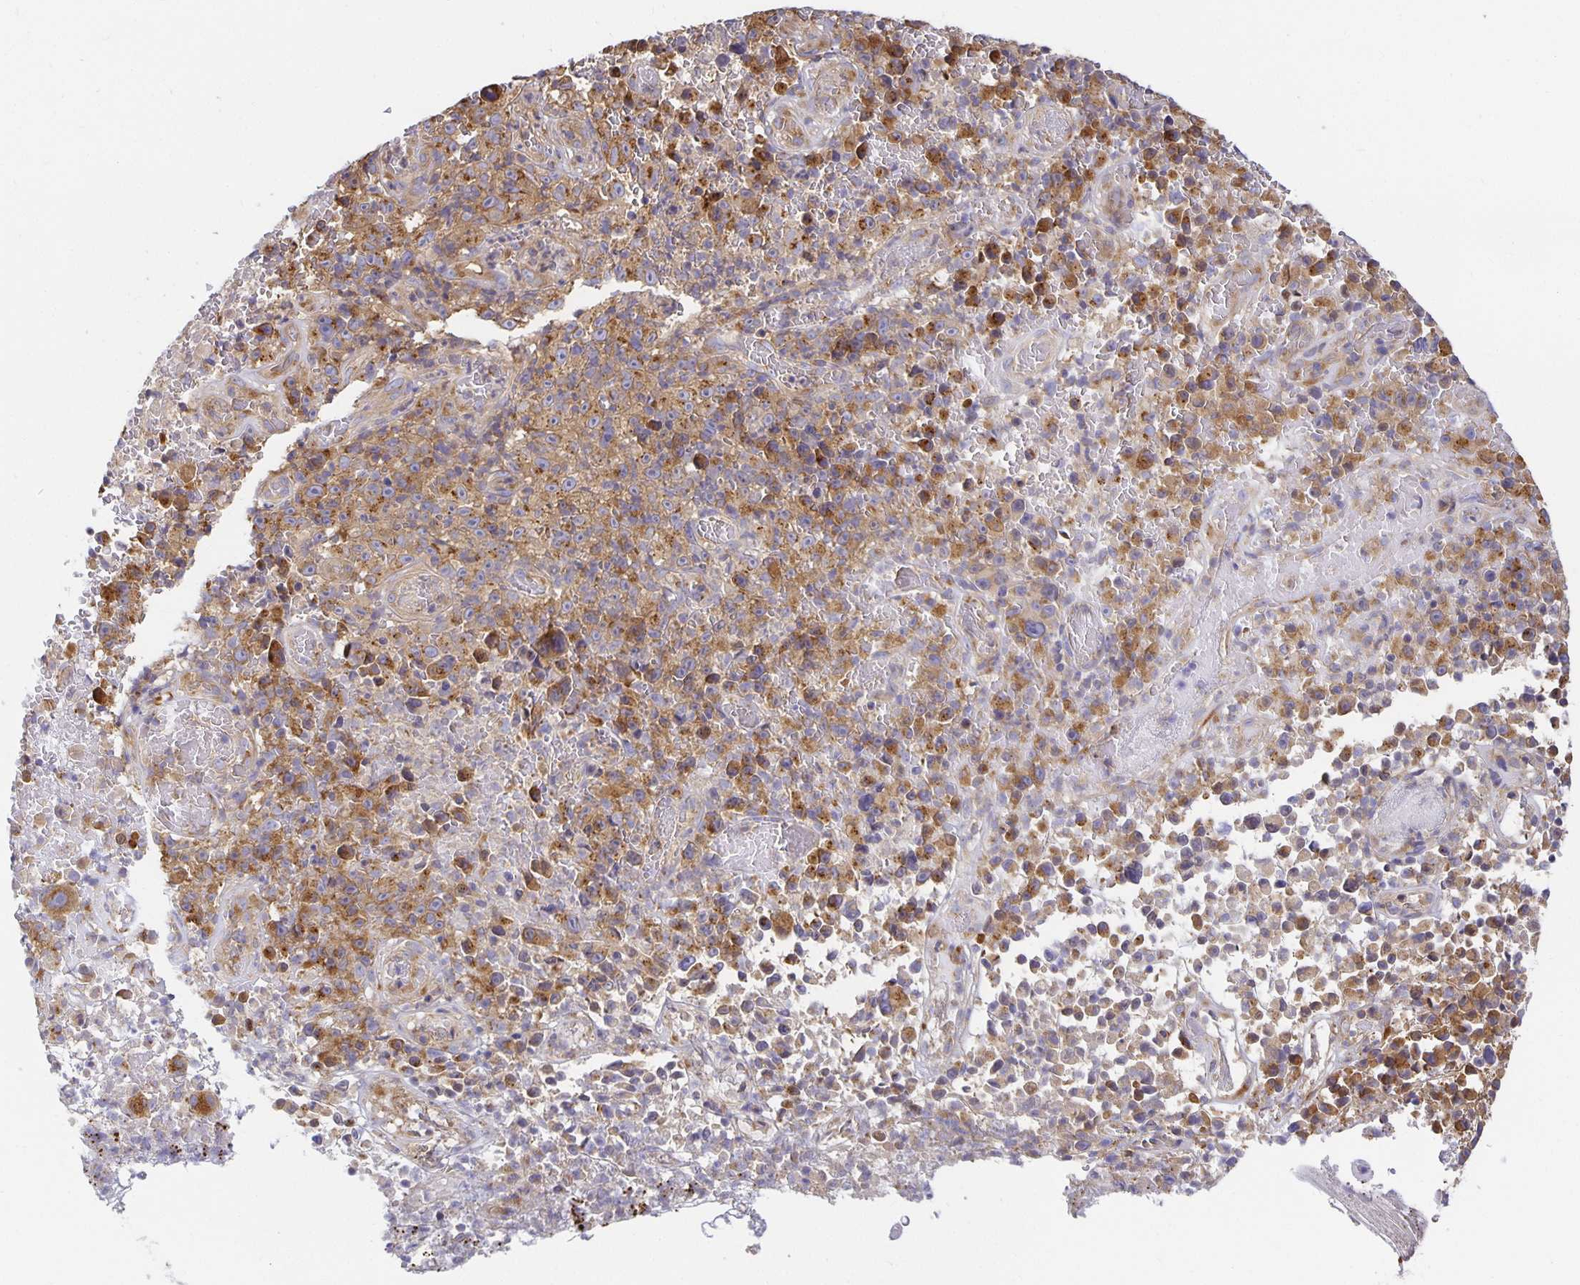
{"staining": {"intensity": "moderate", "quantity": "25%-75%", "location": "cytoplasmic/membranous"}, "tissue": "melanoma", "cell_type": "Tumor cells", "image_type": "cancer", "snomed": [{"axis": "morphology", "description": "Malignant melanoma, NOS"}, {"axis": "topography", "description": "Skin"}], "caption": "Malignant melanoma stained with a protein marker reveals moderate staining in tumor cells.", "gene": "USO1", "patient": {"sex": "female", "age": 82}}